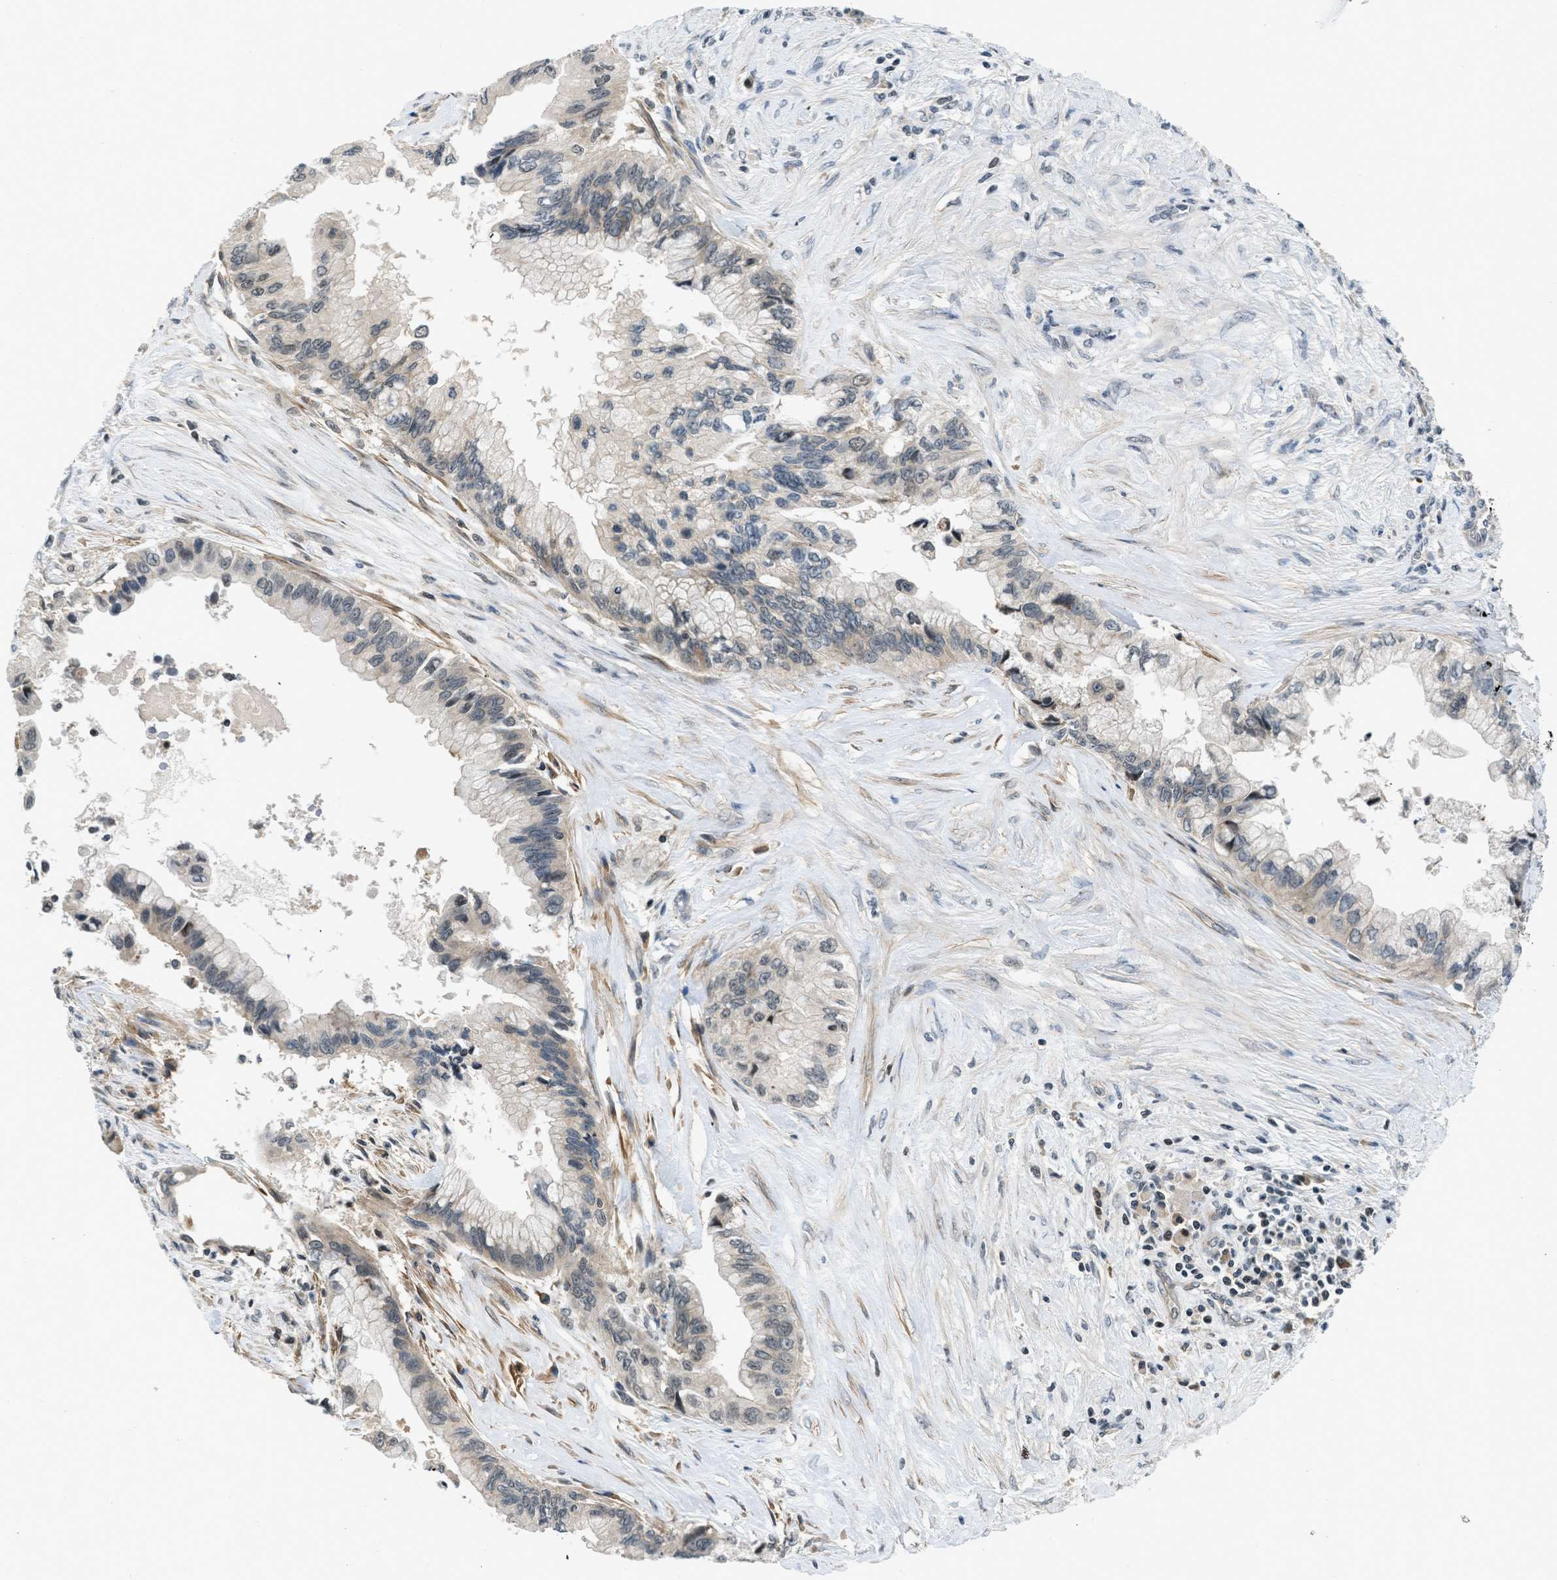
{"staining": {"intensity": "weak", "quantity": "<25%", "location": "cytoplasmic/membranous"}, "tissue": "pancreatic cancer", "cell_type": "Tumor cells", "image_type": "cancer", "snomed": [{"axis": "morphology", "description": "Adenocarcinoma, NOS"}, {"axis": "topography", "description": "Pancreas"}], "caption": "A histopathology image of human pancreatic cancer (adenocarcinoma) is negative for staining in tumor cells.", "gene": "TTBK2", "patient": {"sex": "female", "age": 73}}